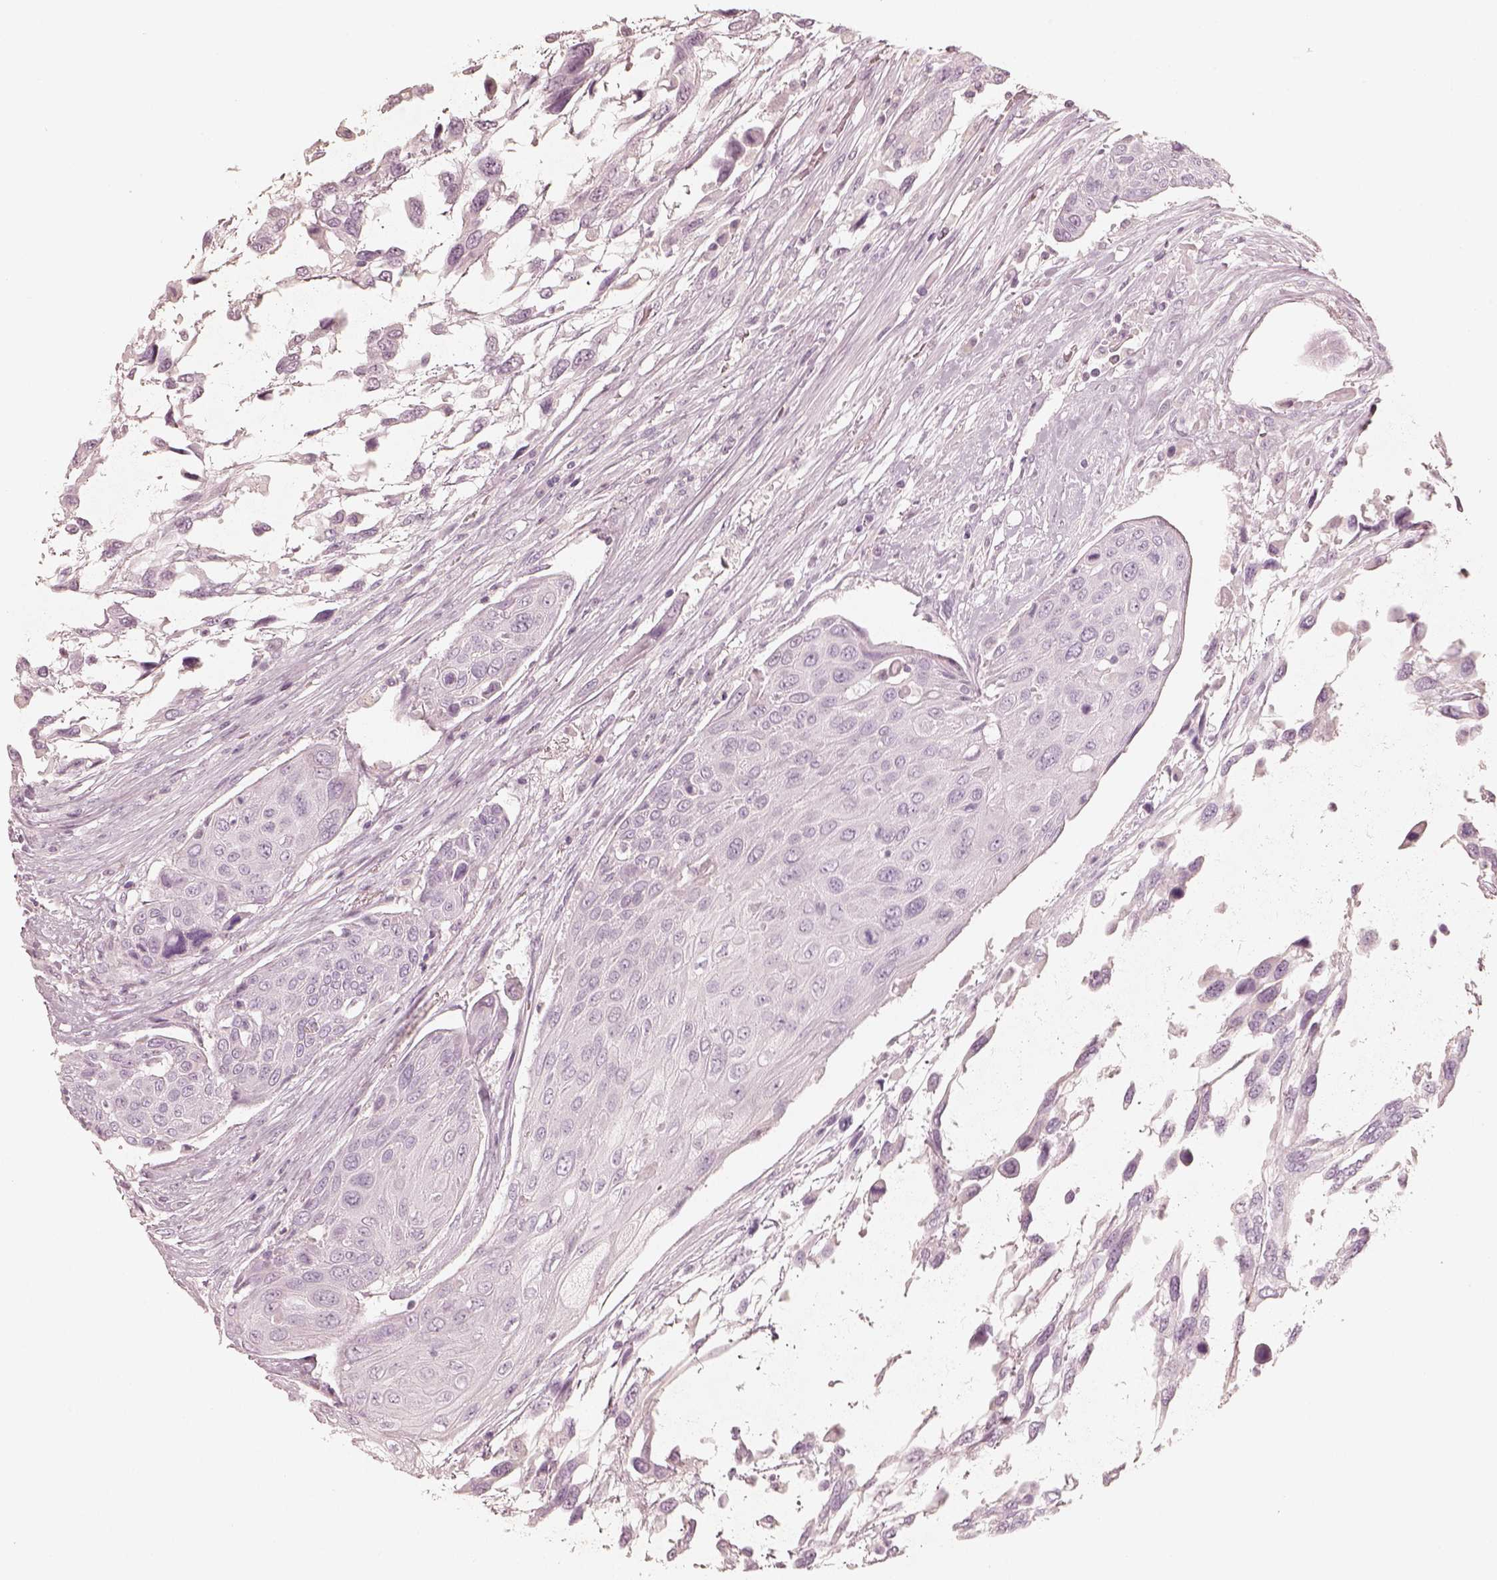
{"staining": {"intensity": "negative", "quantity": "none", "location": "none"}, "tissue": "urothelial cancer", "cell_type": "Tumor cells", "image_type": "cancer", "snomed": [{"axis": "morphology", "description": "Urothelial carcinoma, High grade"}, {"axis": "topography", "description": "Urinary bladder"}], "caption": "This is an IHC histopathology image of high-grade urothelial carcinoma. There is no positivity in tumor cells.", "gene": "KRT82", "patient": {"sex": "female", "age": 70}}